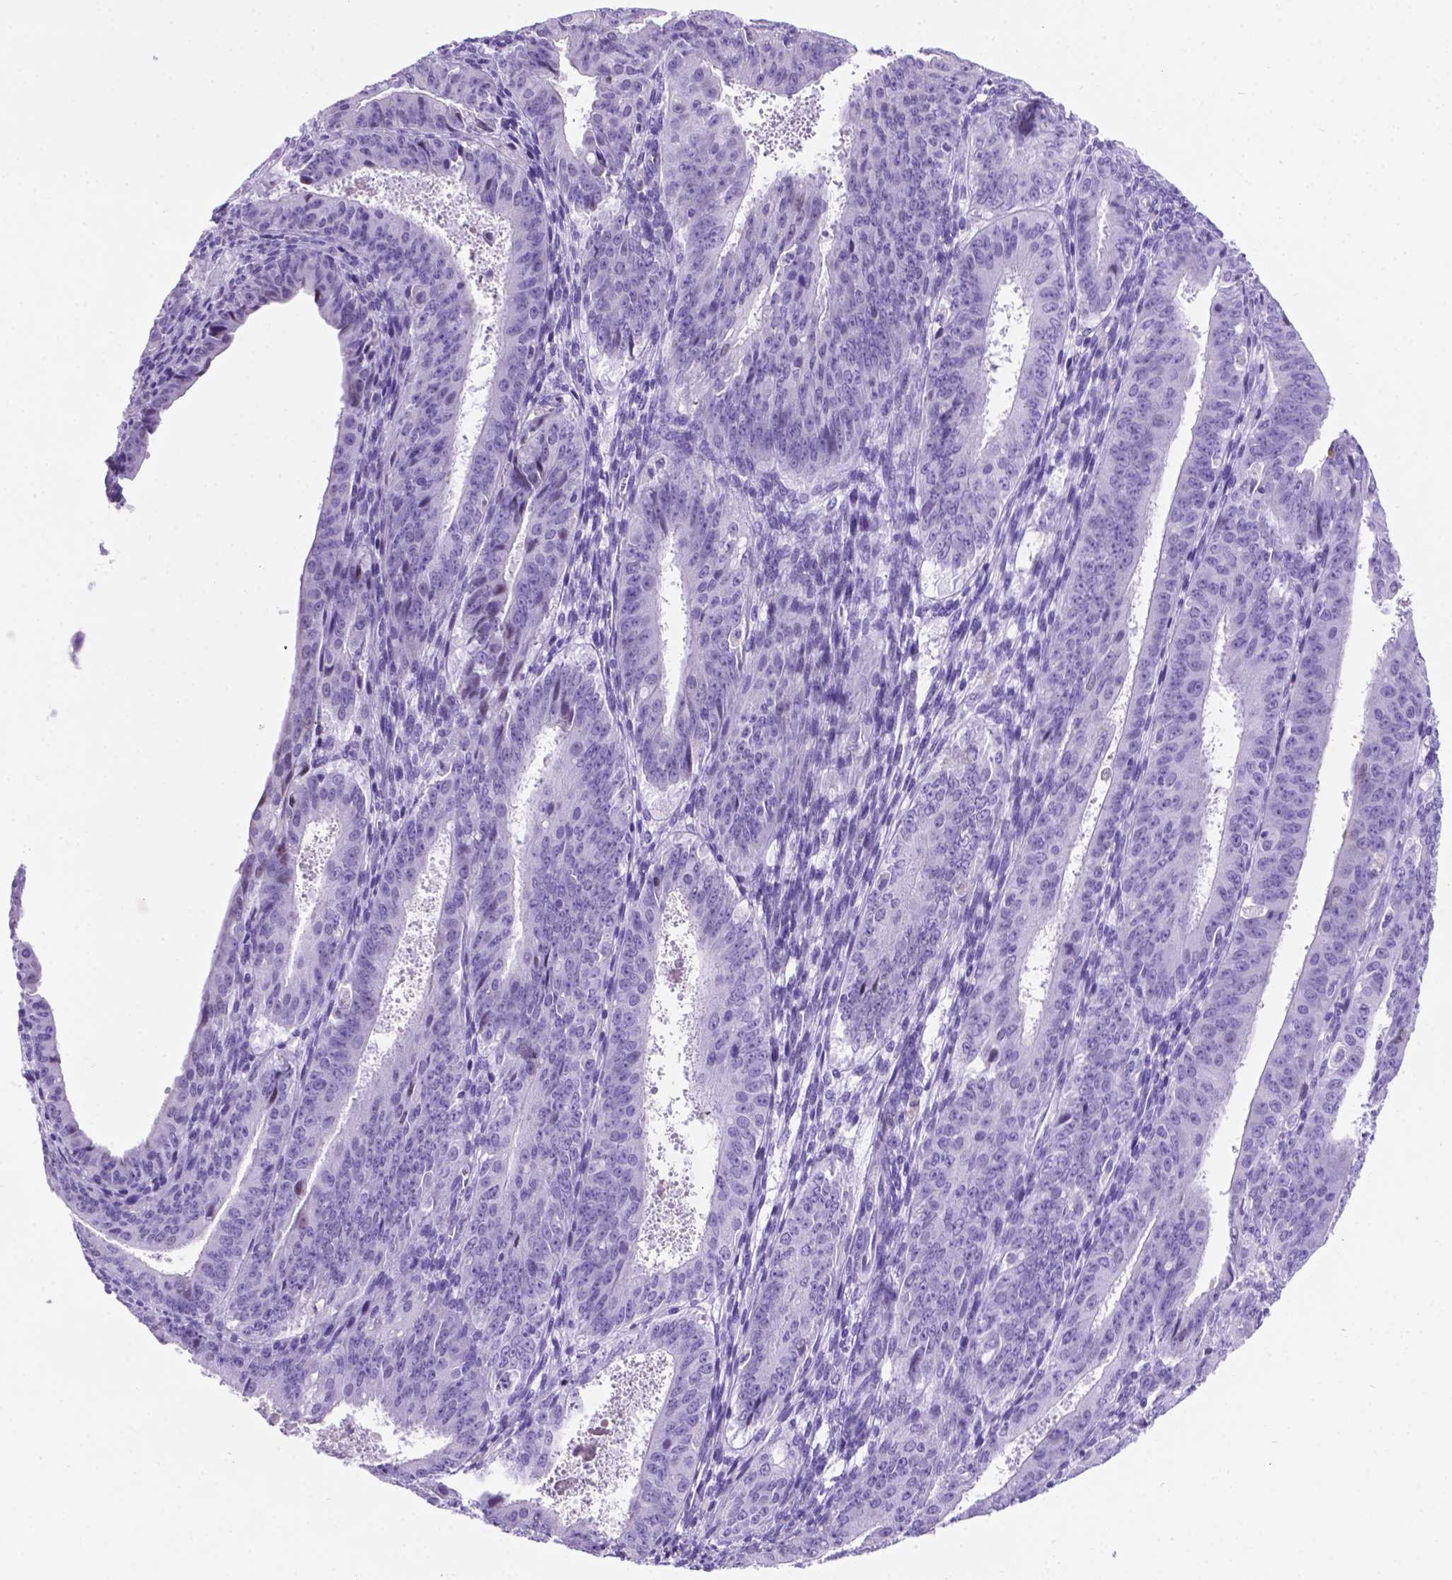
{"staining": {"intensity": "negative", "quantity": "none", "location": "none"}, "tissue": "ovarian cancer", "cell_type": "Tumor cells", "image_type": "cancer", "snomed": [{"axis": "morphology", "description": "Carcinoma, endometroid"}, {"axis": "topography", "description": "Ovary"}], "caption": "Tumor cells are negative for protein expression in human ovarian endometroid carcinoma. Brightfield microscopy of IHC stained with DAB (brown) and hematoxylin (blue), captured at high magnification.", "gene": "C17orf107", "patient": {"sex": "female", "age": 42}}